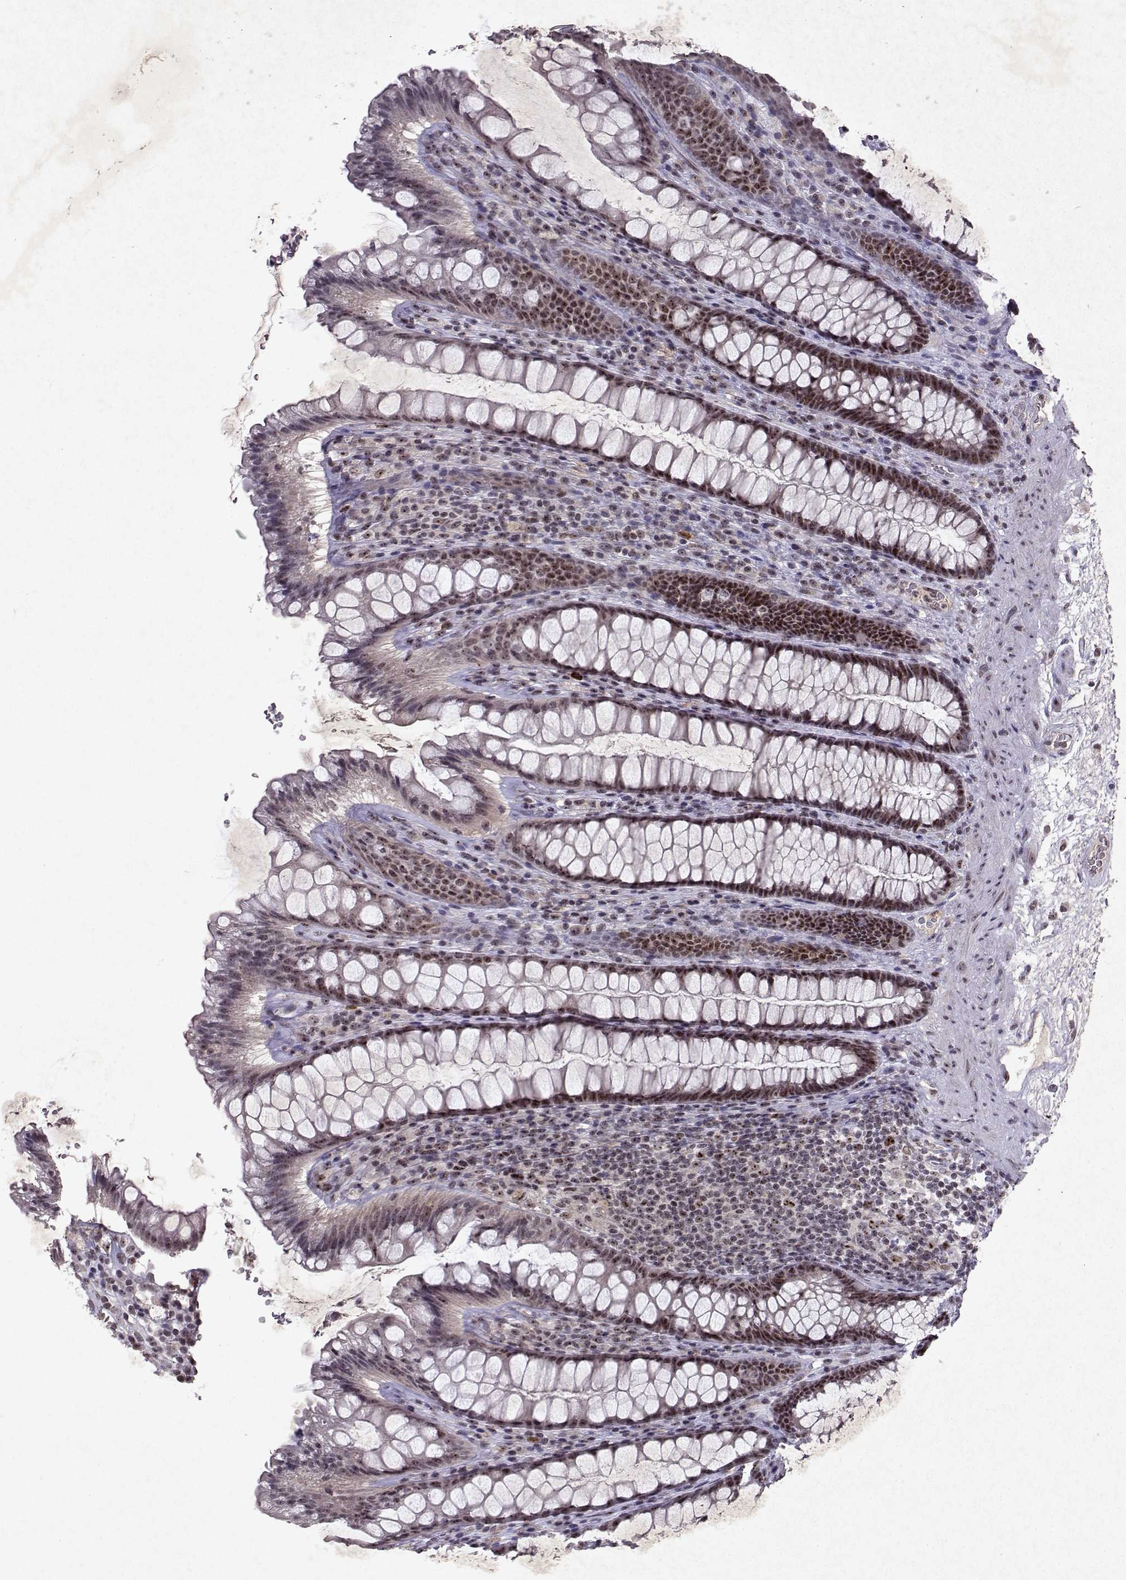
{"staining": {"intensity": "moderate", "quantity": ">75%", "location": "nuclear"}, "tissue": "rectum", "cell_type": "Glandular cells", "image_type": "normal", "snomed": [{"axis": "morphology", "description": "Normal tissue, NOS"}, {"axis": "topography", "description": "Rectum"}], "caption": "Rectum stained for a protein (brown) demonstrates moderate nuclear positive positivity in about >75% of glandular cells.", "gene": "DDX56", "patient": {"sex": "male", "age": 72}}